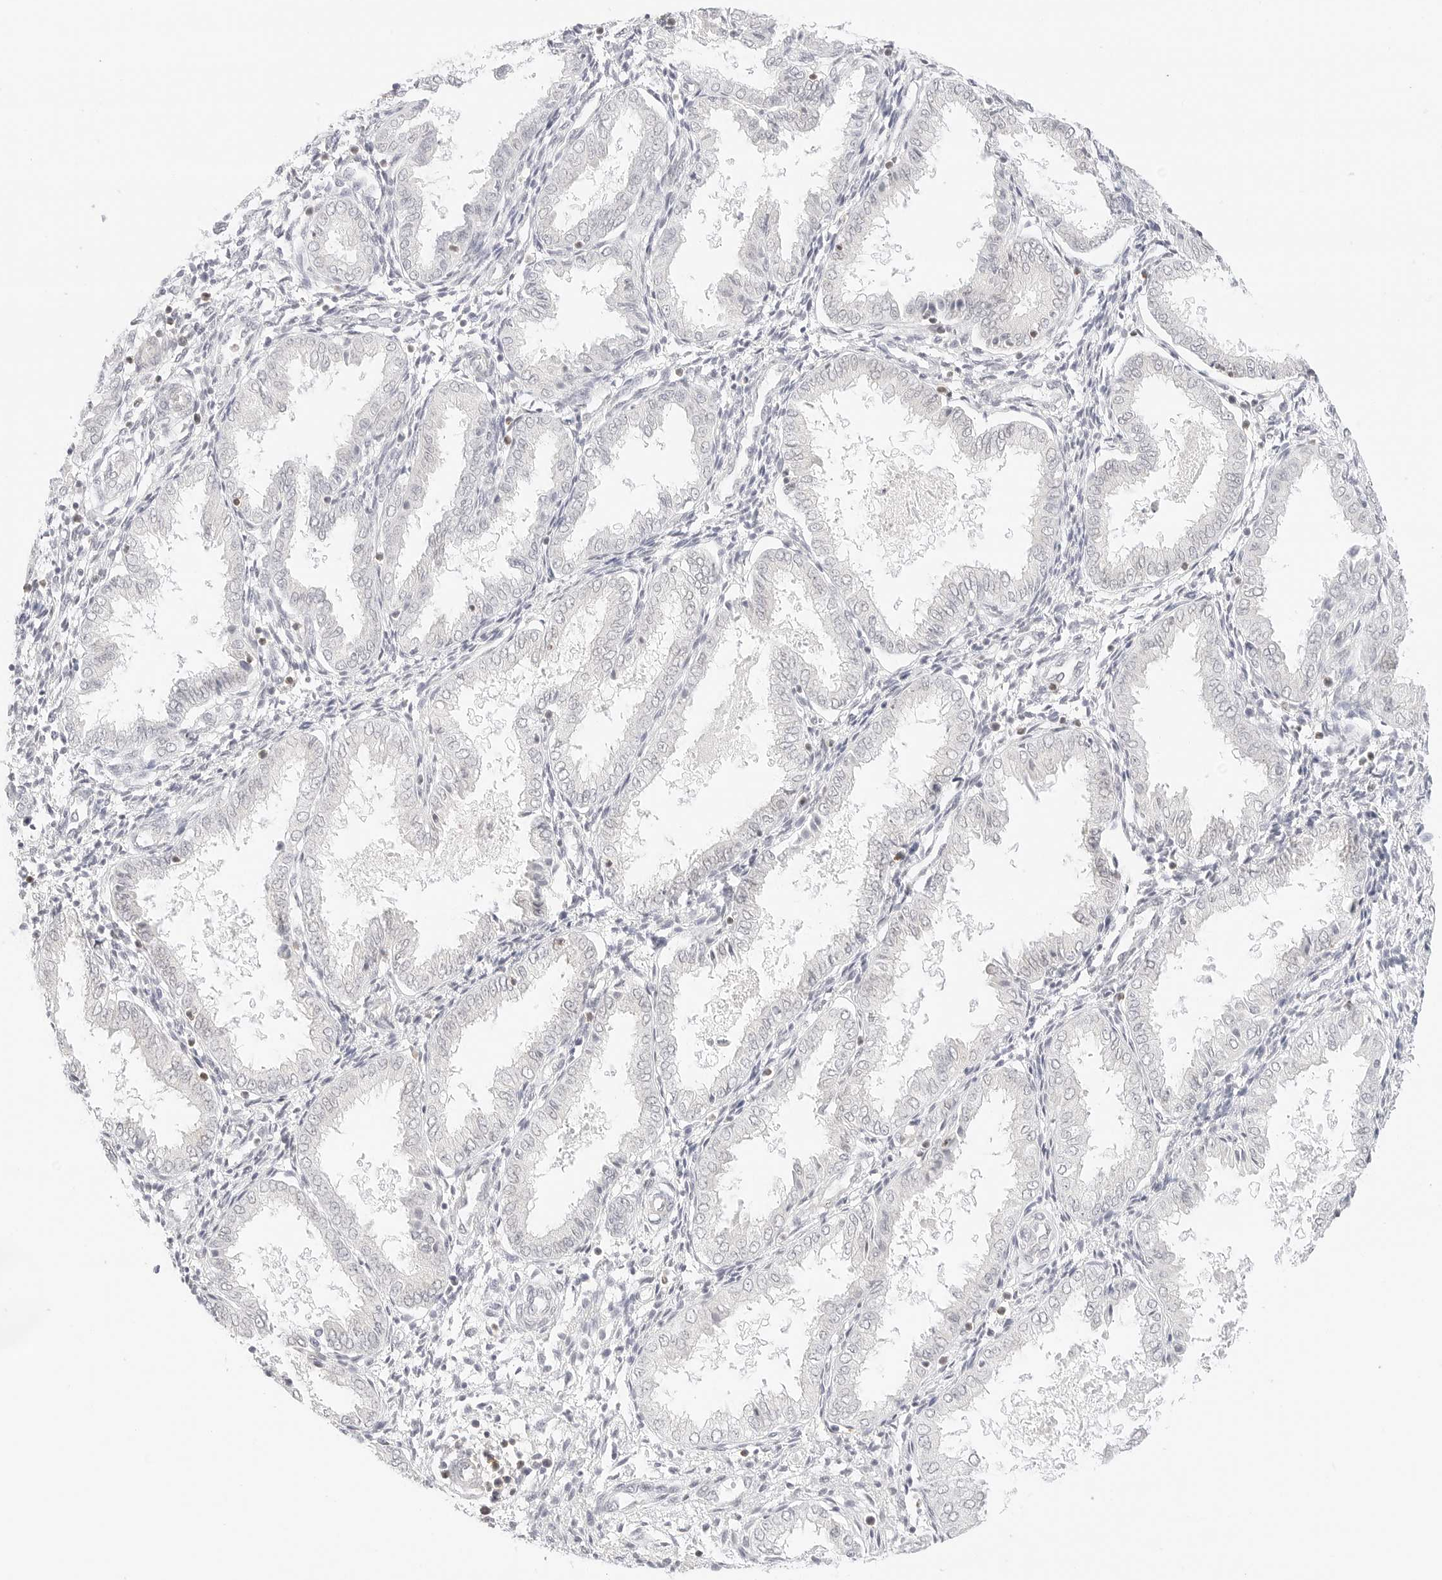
{"staining": {"intensity": "negative", "quantity": "none", "location": "none"}, "tissue": "endometrium", "cell_type": "Cells in endometrial stroma", "image_type": "normal", "snomed": [{"axis": "morphology", "description": "Normal tissue, NOS"}, {"axis": "topography", "description": "Endometrium"}], "caption": "High power microscopy image of an IHC photomicrograph of normal endometrium, revealing no significant expression in cells in endometrial stroma.", "gene": "GNAS", "patient": {"sex": "female", "age": 33}}